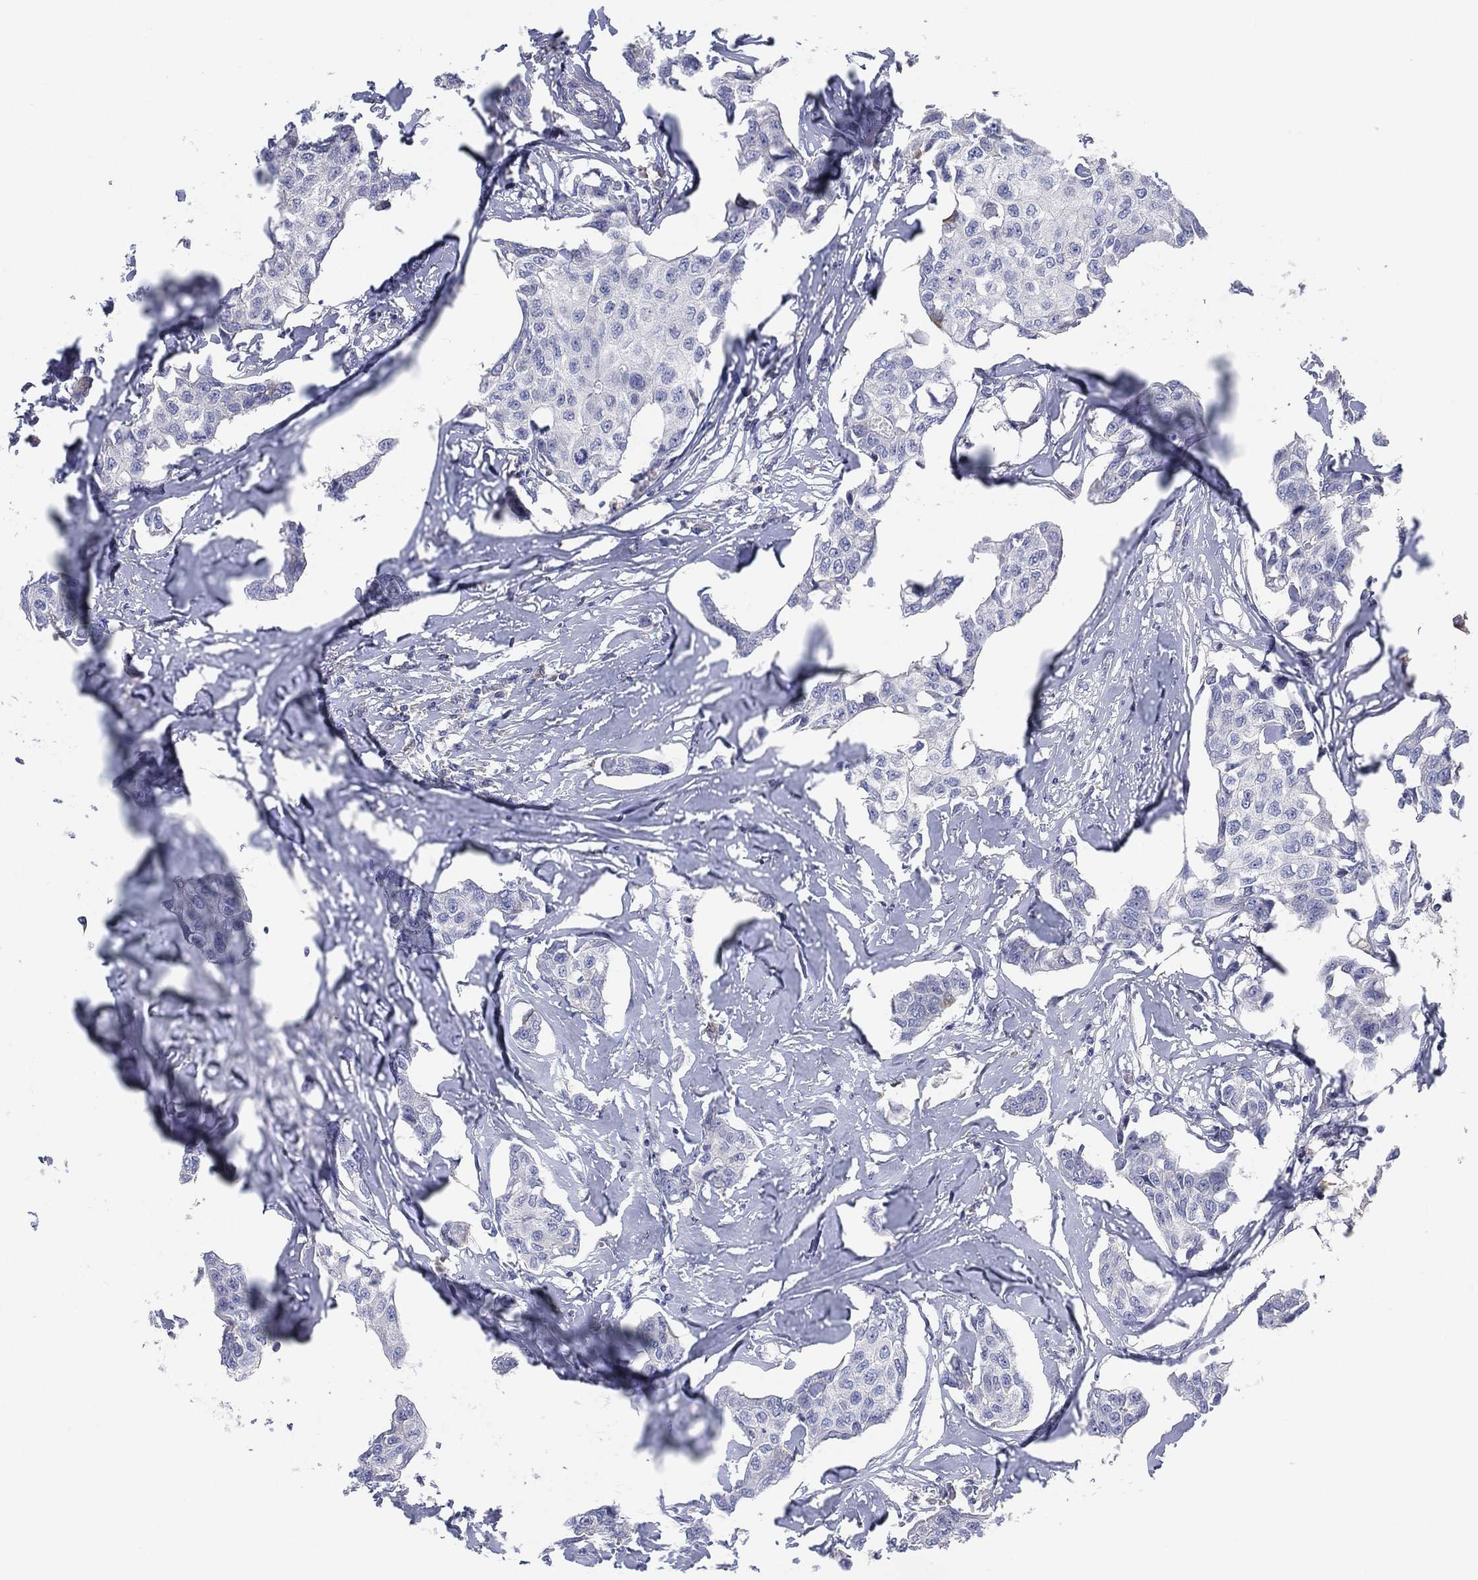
{"staining": {"intensity": "negative", "quantity": "none", "location": "none"}, "tissue": "breast cancer", "cell_type": "Tumor cells", "image_type": "cancer", "snomed": [{"axis": "morphology", "description": "Duct carcinoma"}, {"axis": "topography", "description": "Breast"}], "caption": "Tumor cells are negative for brown protein staining in invasive ductal carcinoma (breast). (DAB (3,3'-diaminobenzidine) immunohistochemistry, high magnification).", "gene": "TMEM40", "patient": {"sex": "female", "age": 80}}